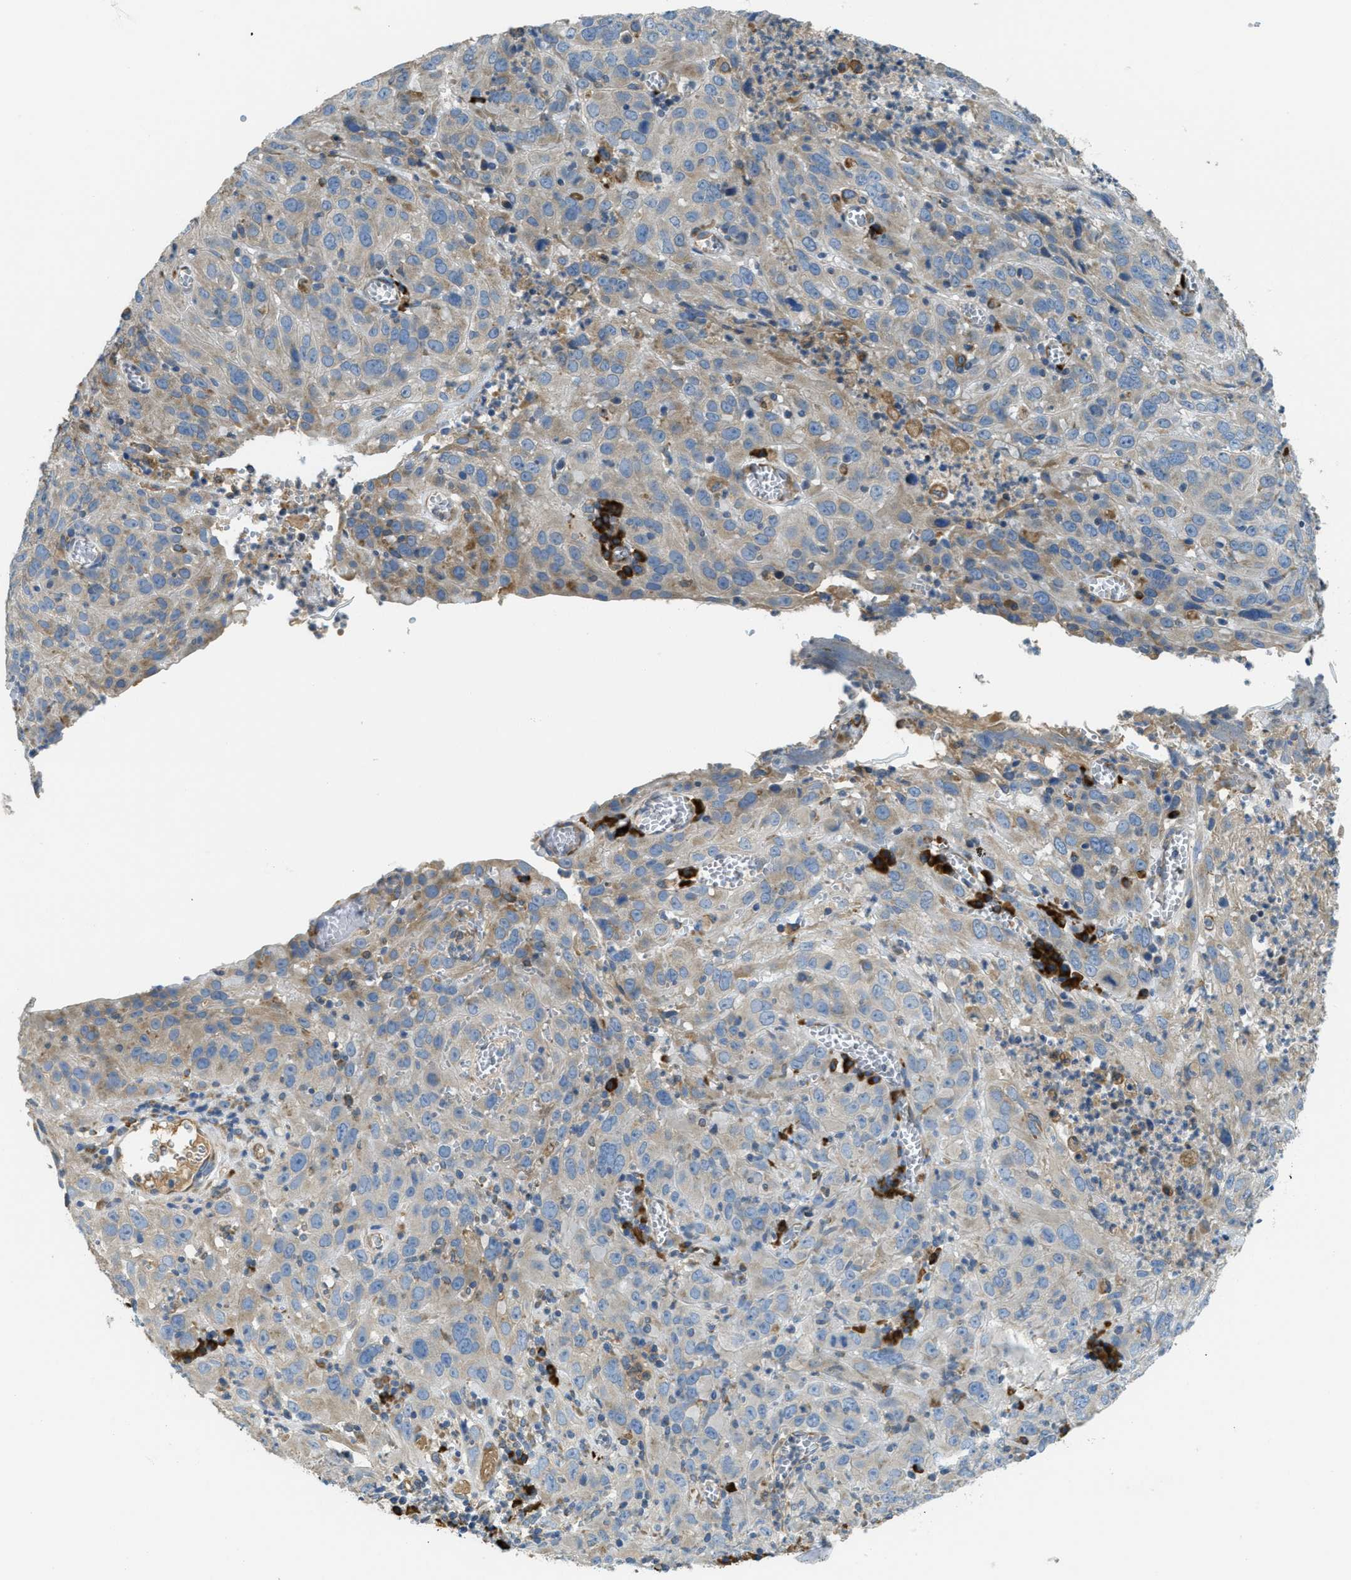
{"staining": {"intensity": "weak", "quantity": "<25%", "location": "cytoplasmic/membranous"}, "tissue": "cervical cancer", "cell_type": "Tumor cells", "image_type": "cancer", "snomed": [{"axis": "morphology", "description": "Squamous cell carcinoma, NOS"}, {"axis": "topography", "description": "Cervix"}], "caption": "Immunohistochemical staining of cervical squamous cell carcinoma reveals no significant staining in tumor cells.", "gene": "SSR1", "patient": {"sex": "female", "age": 32}}